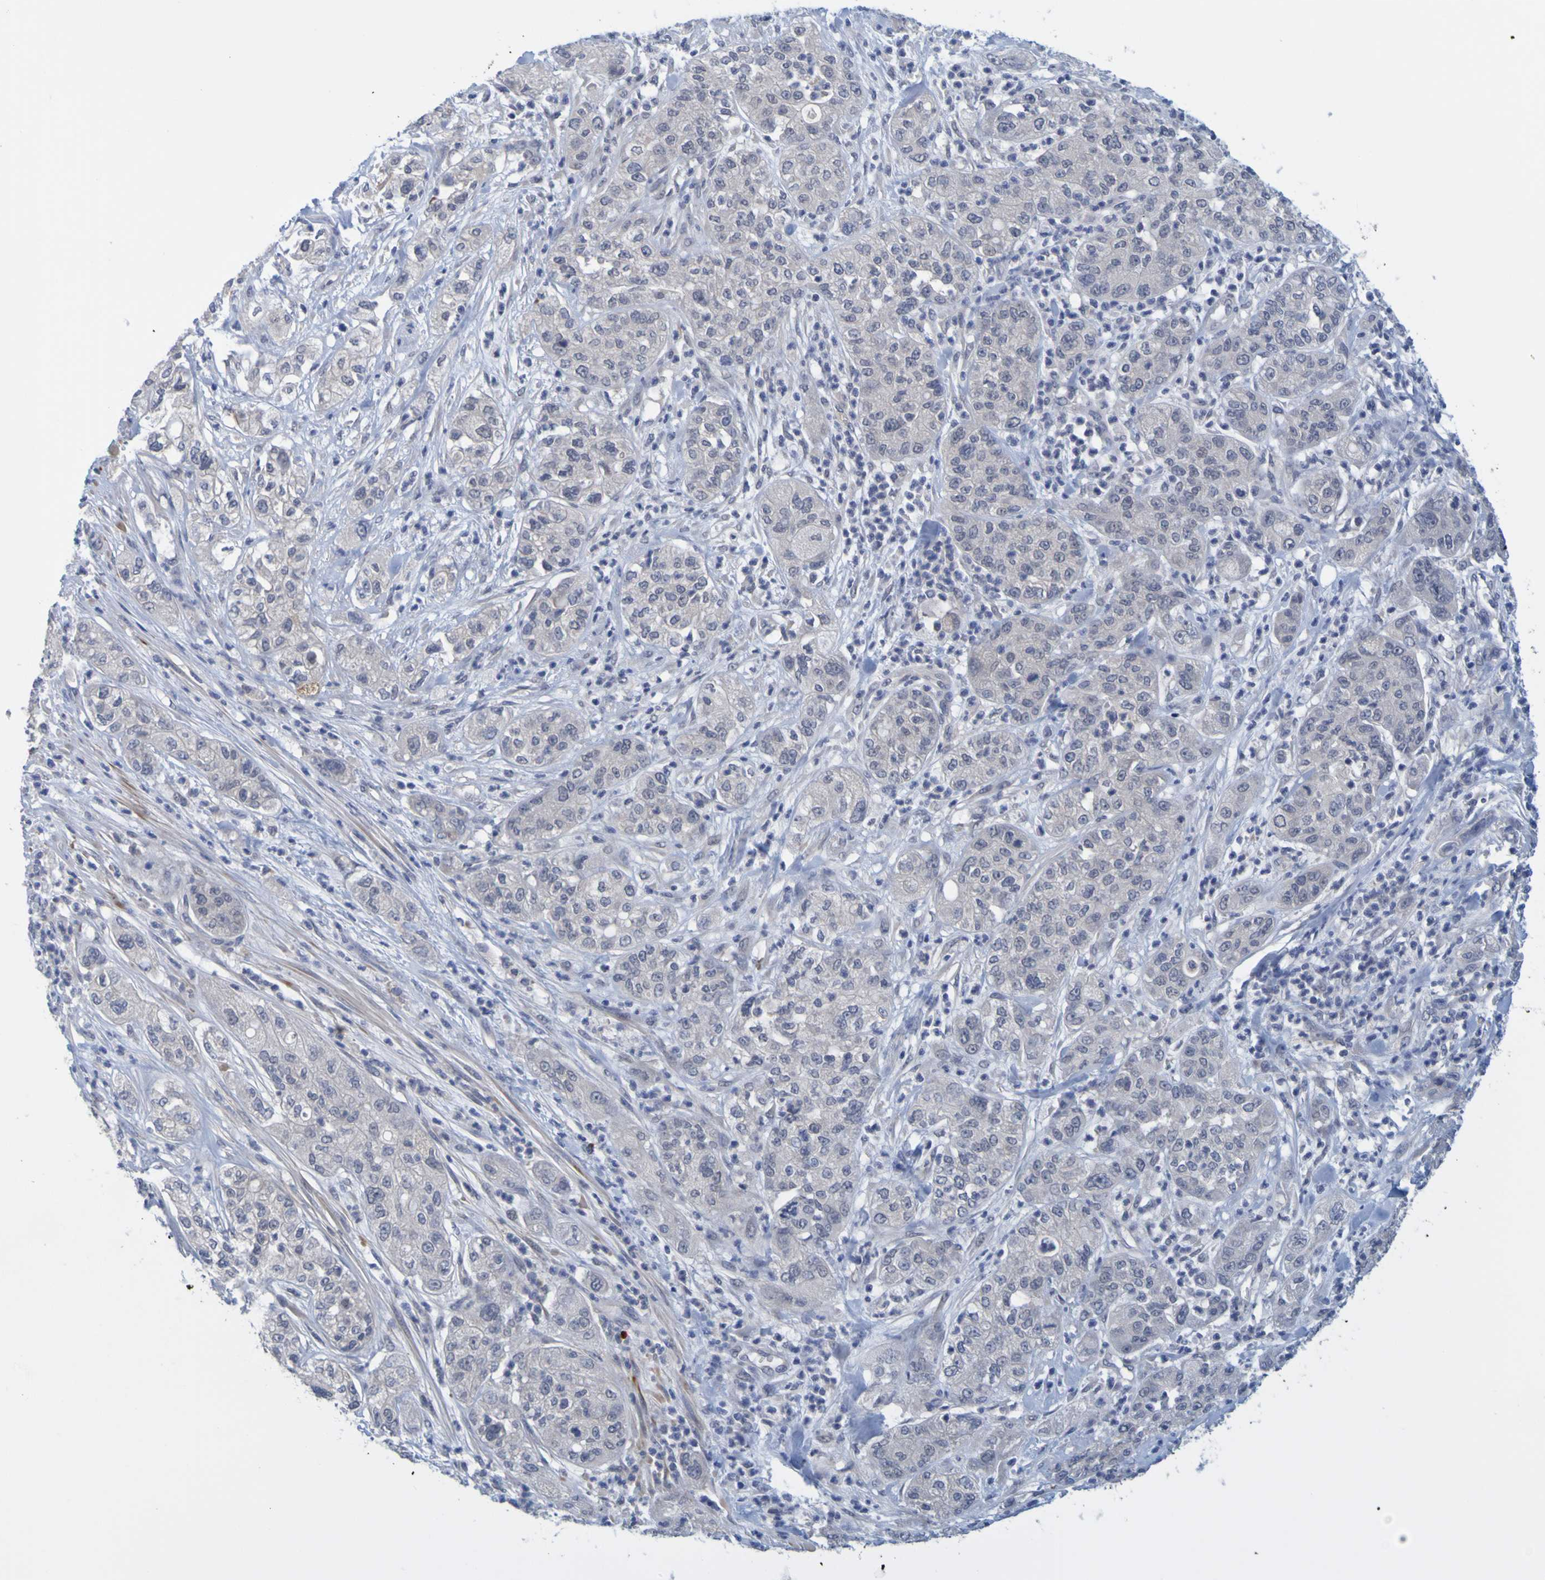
{"staining": {"intensity": "negative", "quantity": "none", "location": "none"}, "tissue": "pancreatic cancer", "cell_type": "Tumor cells", "image_type": "cancer", "snomed": [{"axis": "morphology", "description": "Adenocarcinoma, NOS"}, {"axis": "topography", "description": "Pancreas"}], "caption": "This is an immunohistochemistry image of human pancreatic cancer. There is no positivity in tumor cells.", "gene": "ENDOU", "patient": {"sex": "female", "age": 78}}